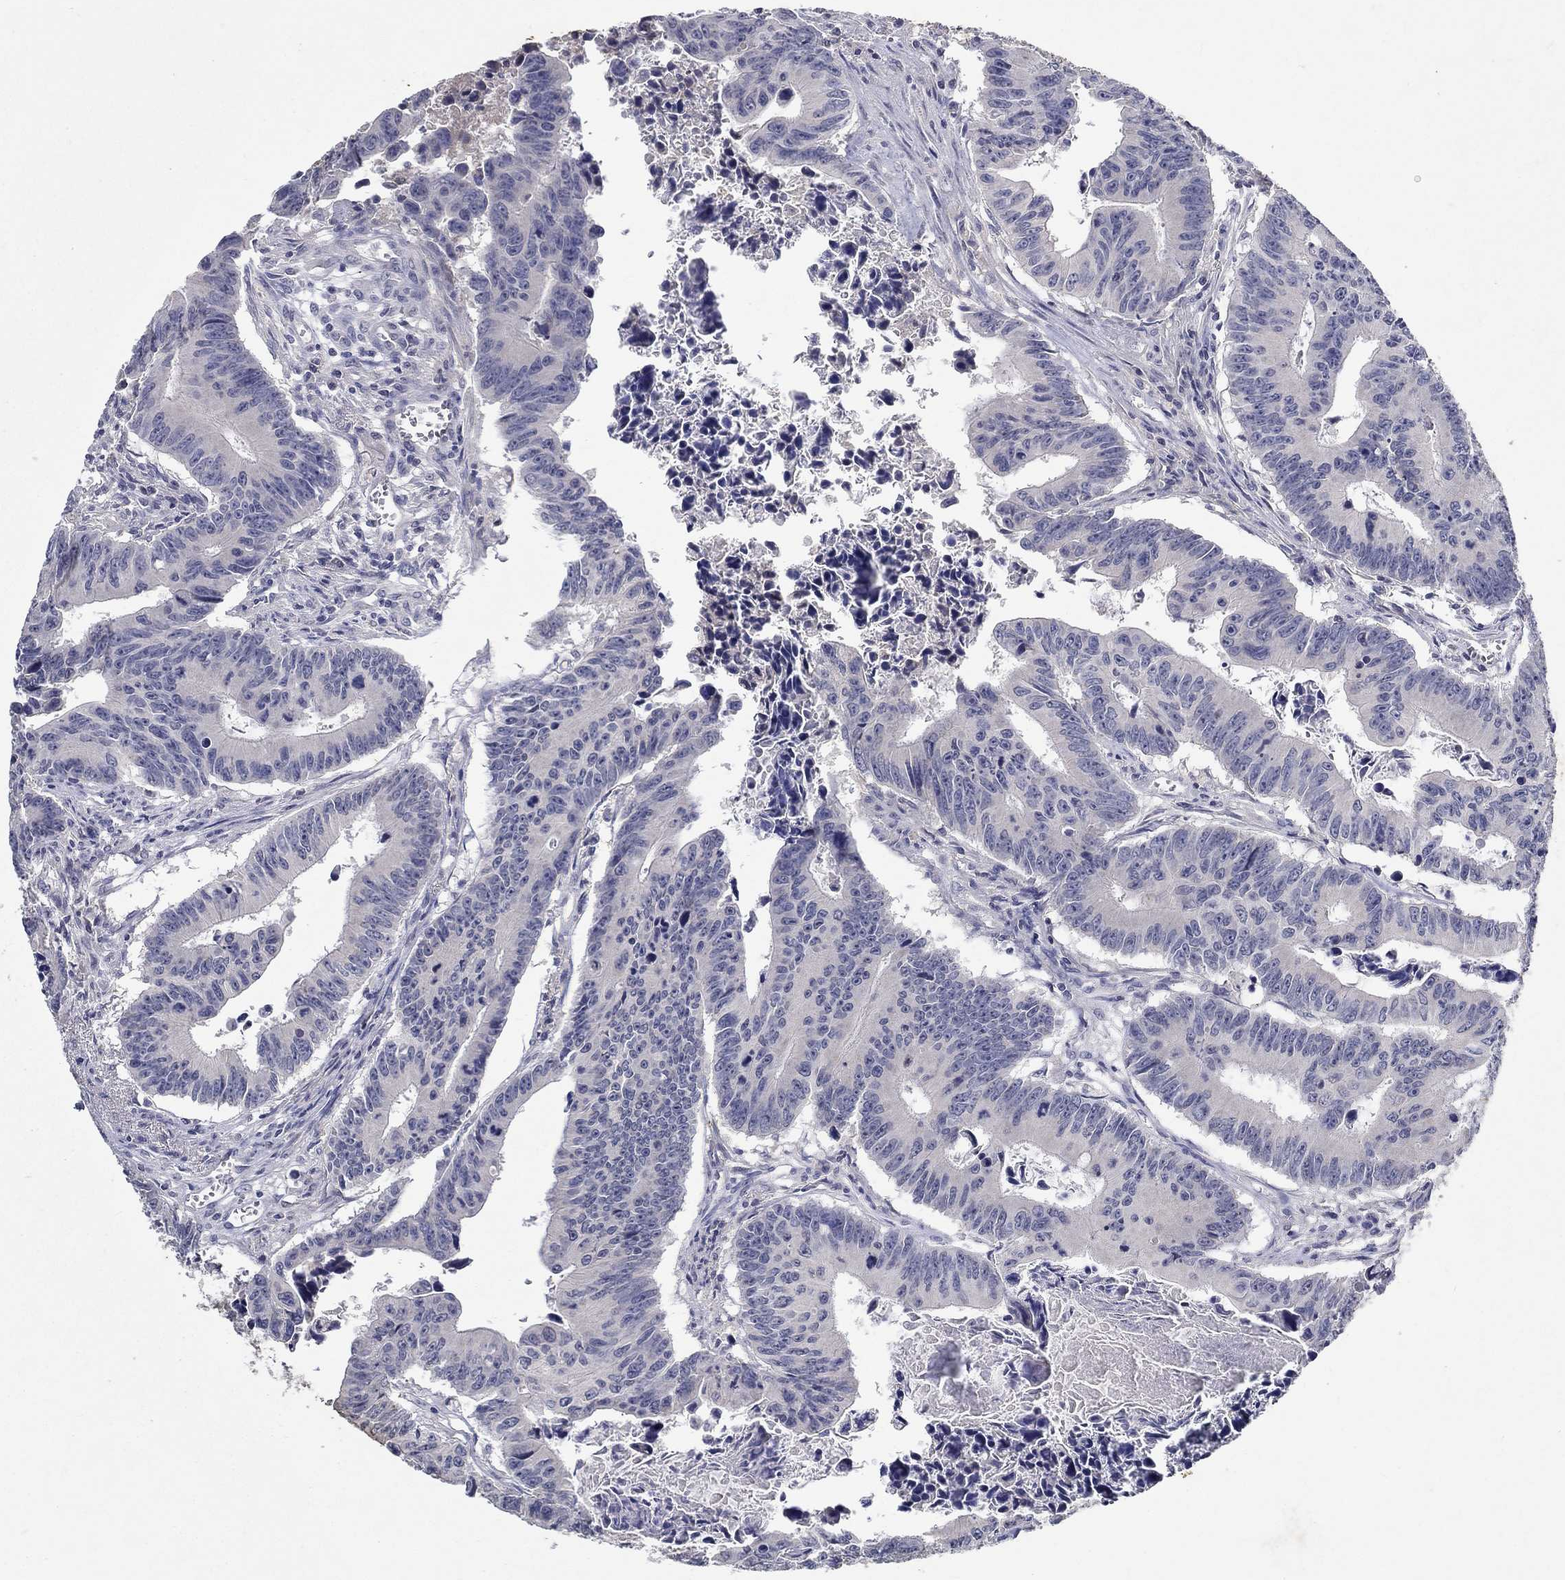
{"staining": {"intensity": "negative", "quantity": "none", "location": "none"}, "tissue": "colorectal cancer", "cell_type": "Tumor cells", "image_type": "cancer", "snomed": [{"axis": "morphology", "description": "Adenocarcinoma, NOS"}, {"axis": "topography", "description": "Colon"}], "caption": "Immunohistochemistry (IHC) histopathology image of neoplastic tissue: human colorectal cancer (adenocarcinoma) stained with DAB demonstrates no significant protein expression in tumor cells.", "gene": "PROZ", "patient": {"sex": "female", "age": 87}}